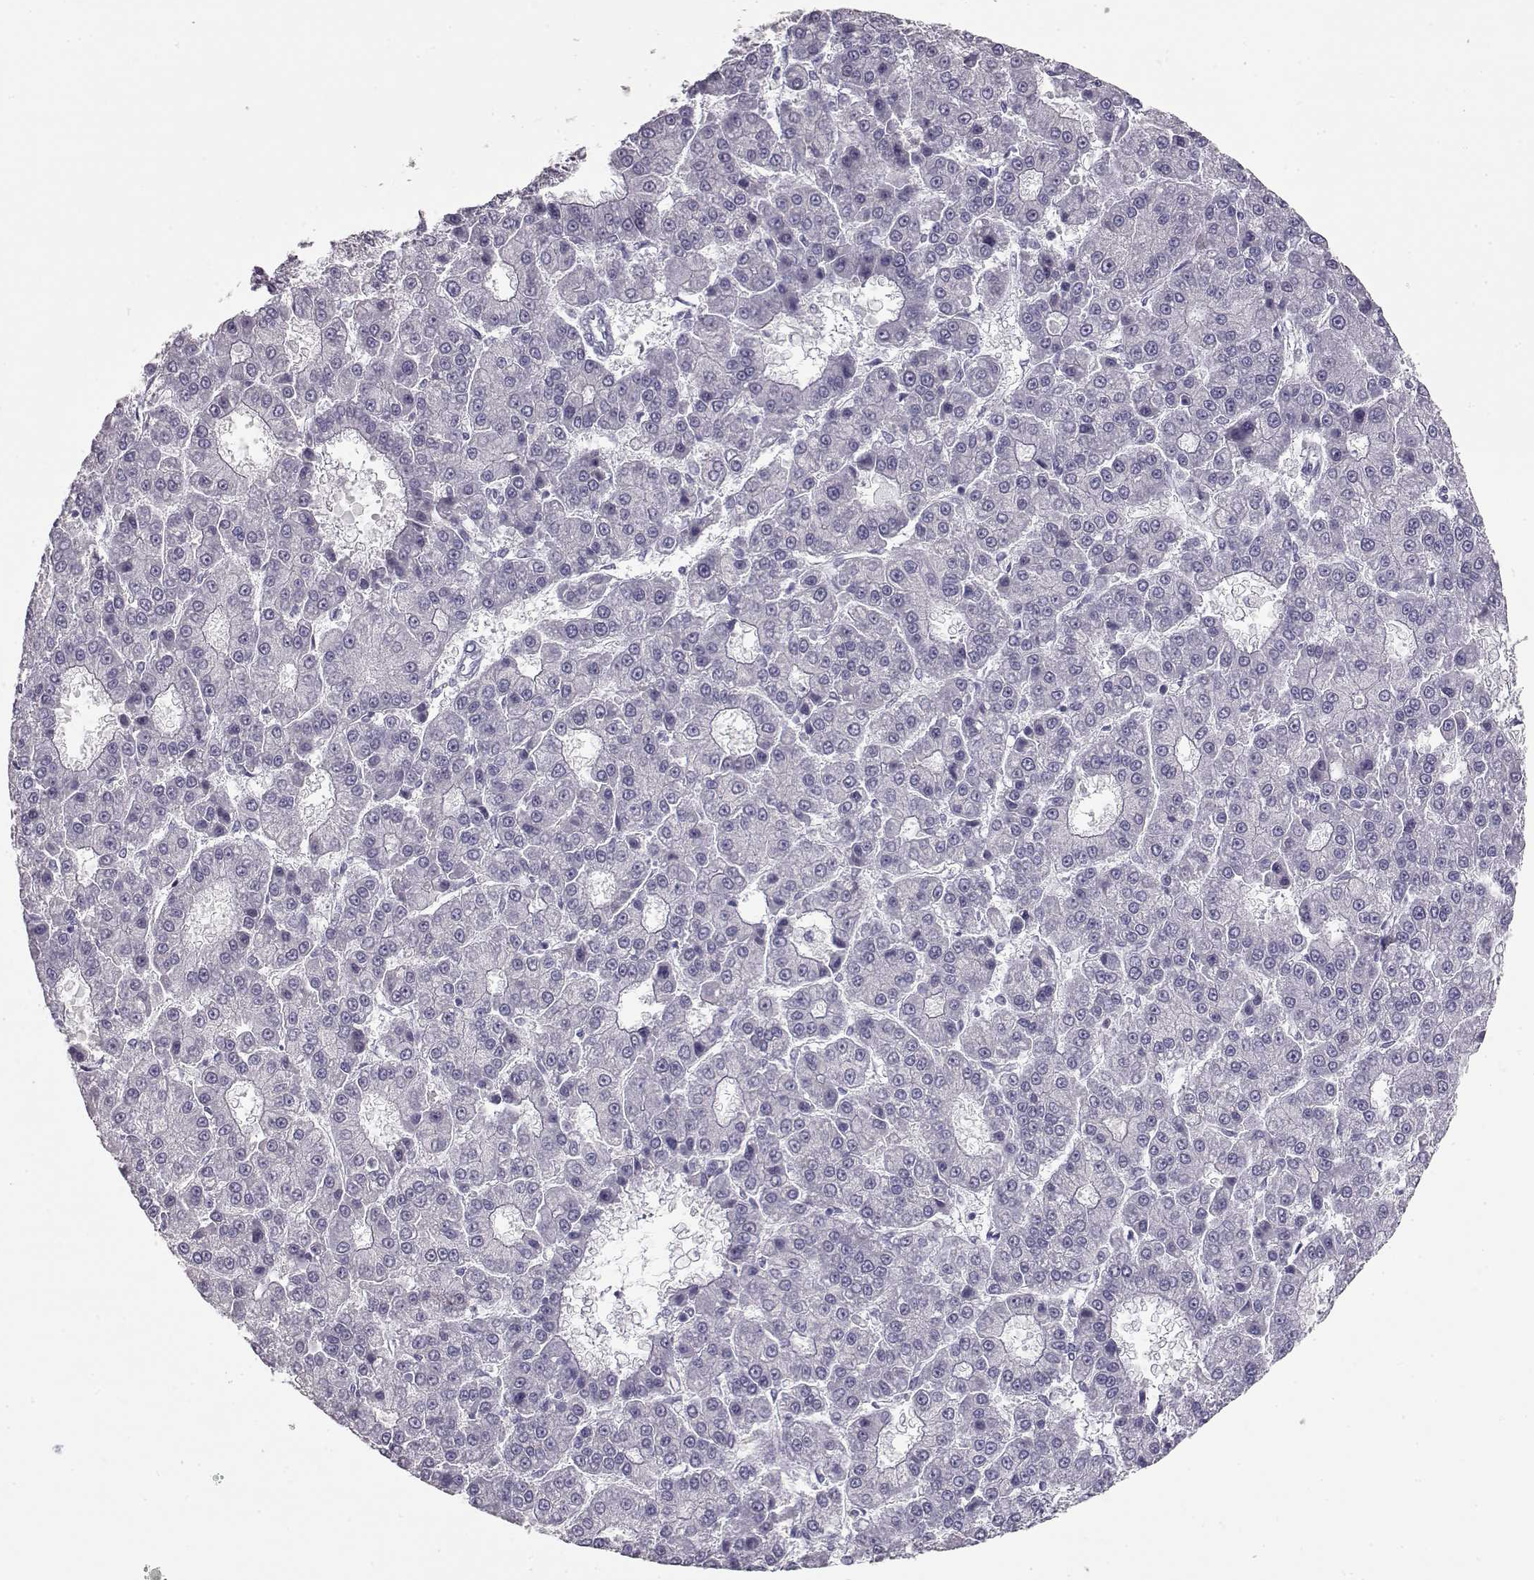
{"staining": {"intensity": "negative", "quantity": "none", "location": "none"}, "tissue": "liver cancer", "cell_type": "Tumor cells", "image_type": "cancer", "snomed": [{"axis": "morphology", "description": "Carcinoma, Hepatocellular, NOS"}, {"axis": "topography", "description": "Liver"}], "caption": "Immunohistochemistry (IHC) of liver cancer exhibits no positivity in tumor cells.", "gene": "LAMB3", "patient": {"sex": "male", "age": 70}}